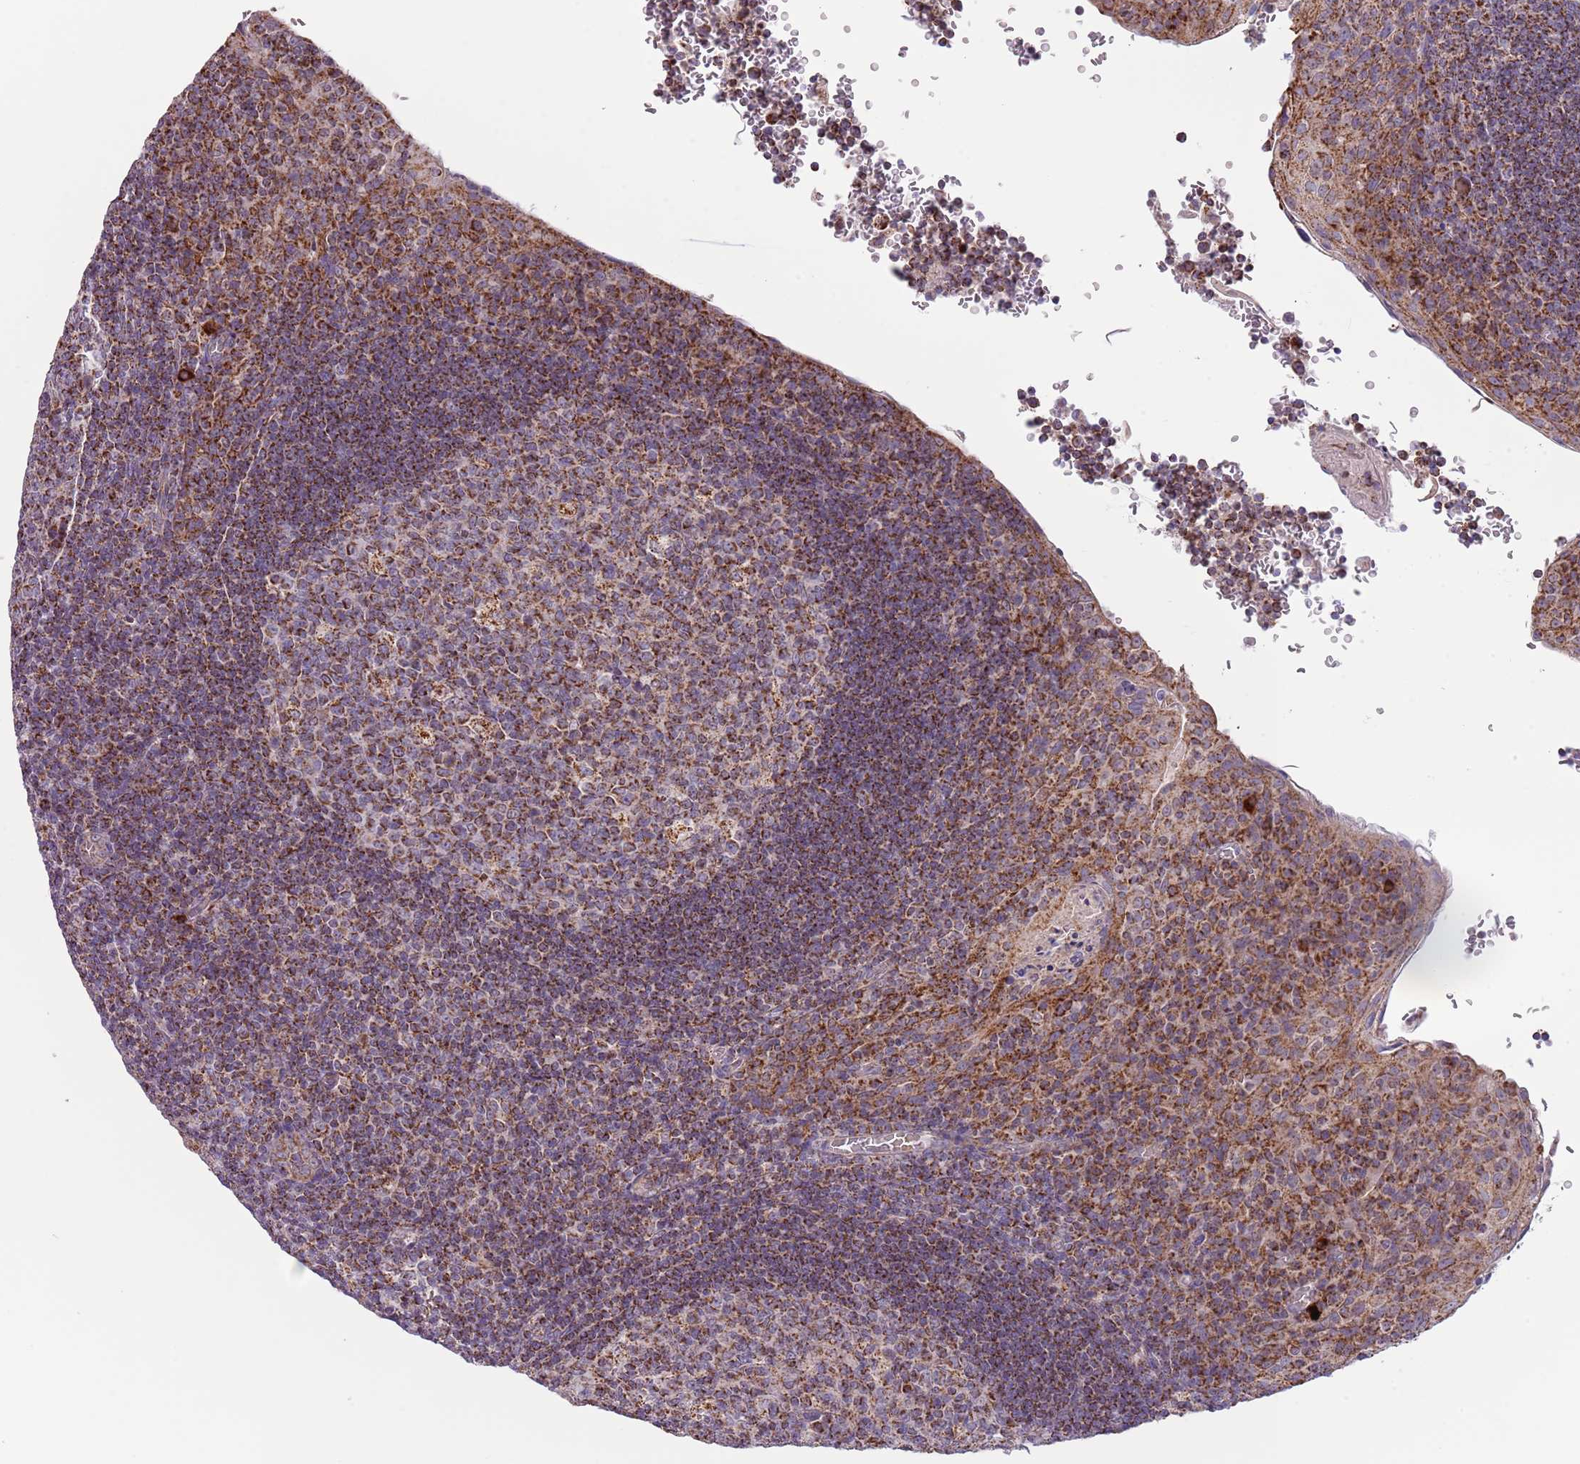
{"staining": {"intensity": "strong", "quantity": "25%-75%", "location": "cytoplasmic/membranous"}, "tissue": "tonsil", "cell_type": "Germinal center cells", "image_type": "normal", "snomed": [{"axis": "morphology", "description": "Normal tissue, NOS"}, {"axis": "topography", "description": "Tonsil"}], "caption": "Germinal center cells reveal strong cytoplasmic/membranous expression in approximately 25%-75% of cells in unremarkable tonsil.", "gene": "LHX6", "patient": {"sex": "male", "age": 17}}